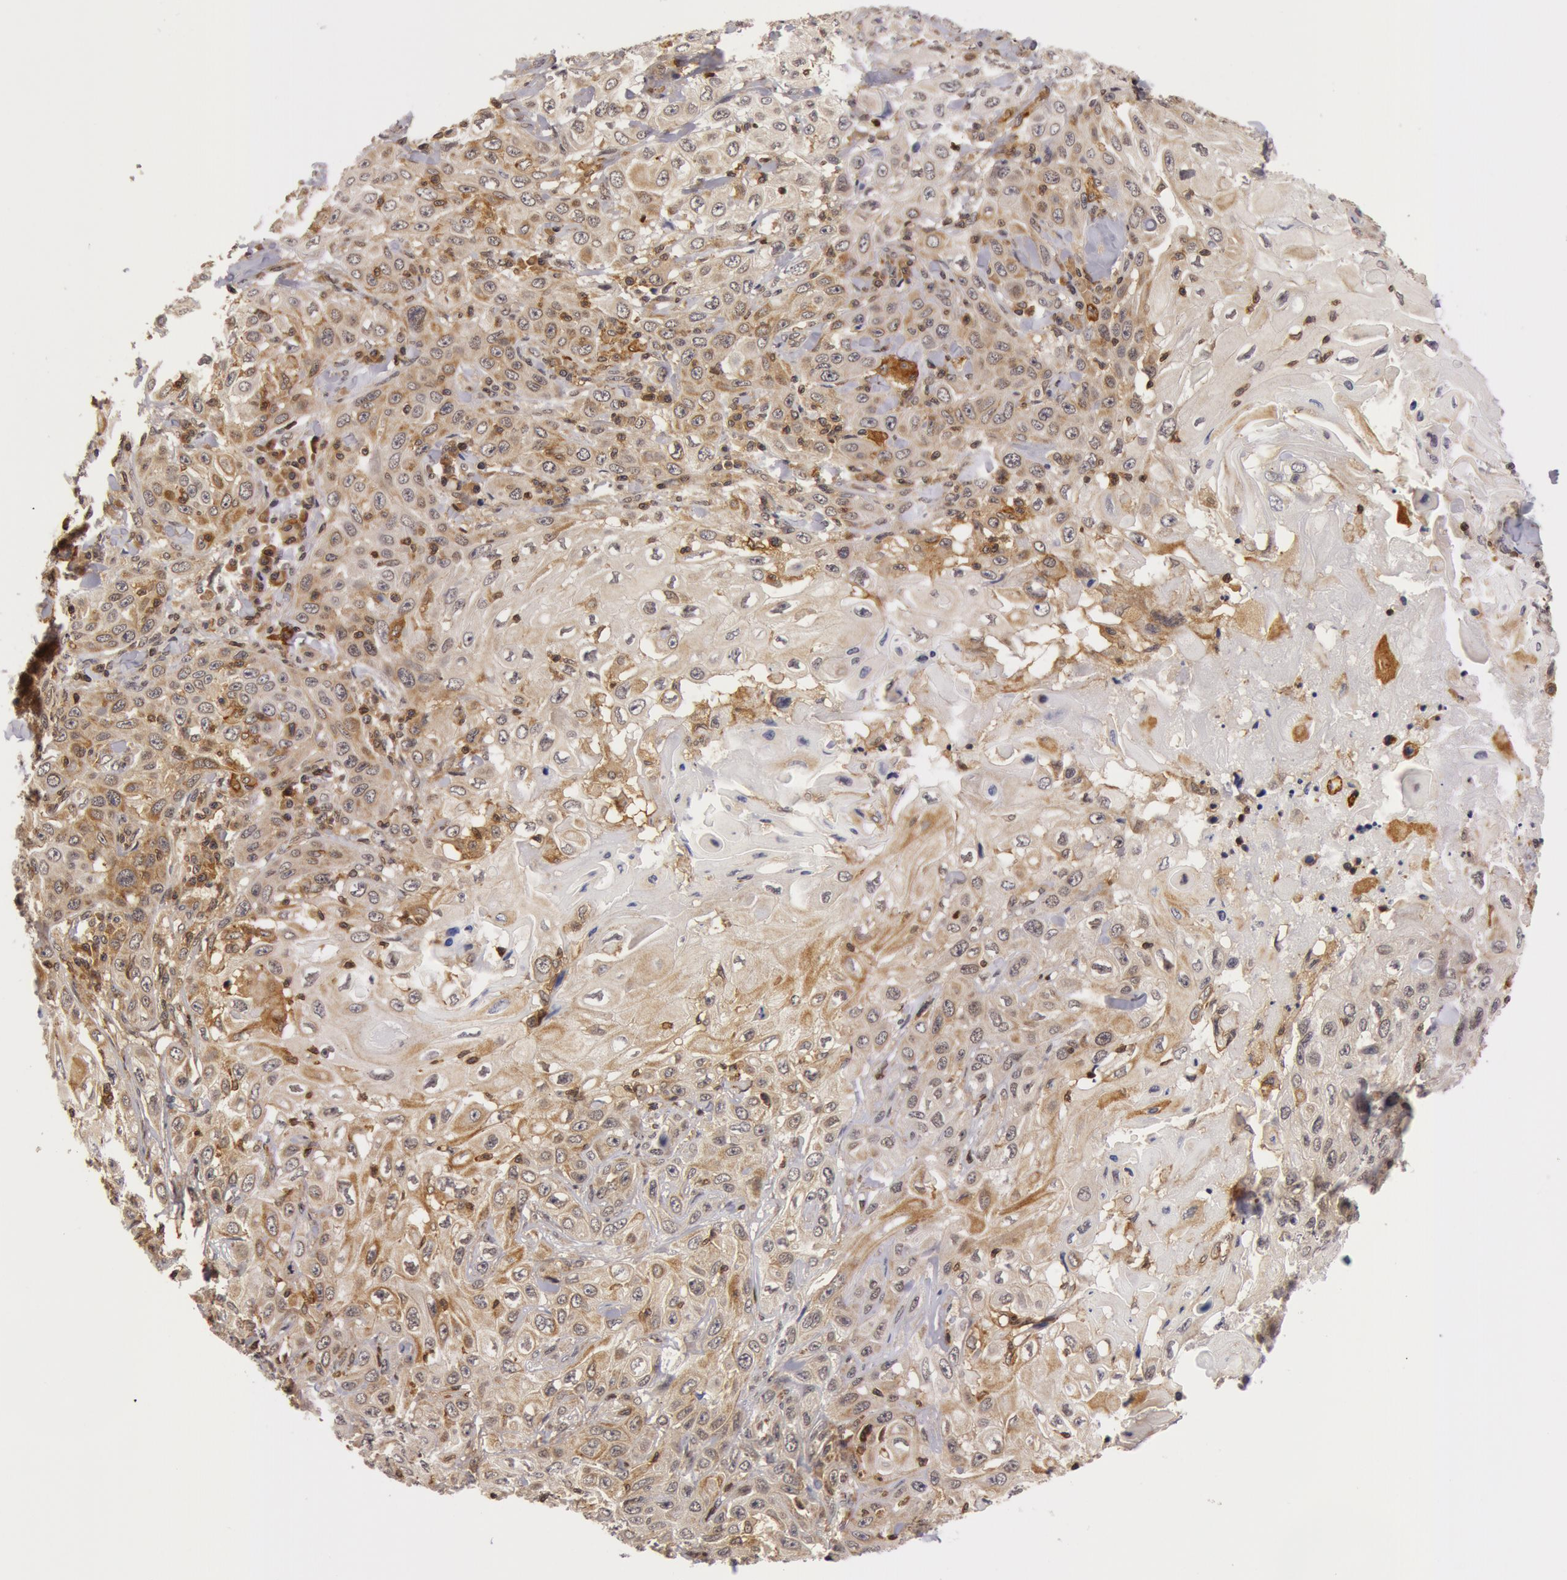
{"staining": {"intensity": "negative", "quantity": "none", "location": "none"}, "tissue": "skin cancer", "cell_type": "Tumor cells", "image_type": "cancer", "snomed": [{"axis": "morphology", "description": "Squamous cell carcinoma, NOS"}, {"axis": "topography", "description": "Skin"}], "caption": "Tumor cells show no significant positivity in skin squamous cell carcinoma.", "gene": "ZNF350", "patient": {"sex": "male", "age": 84}}